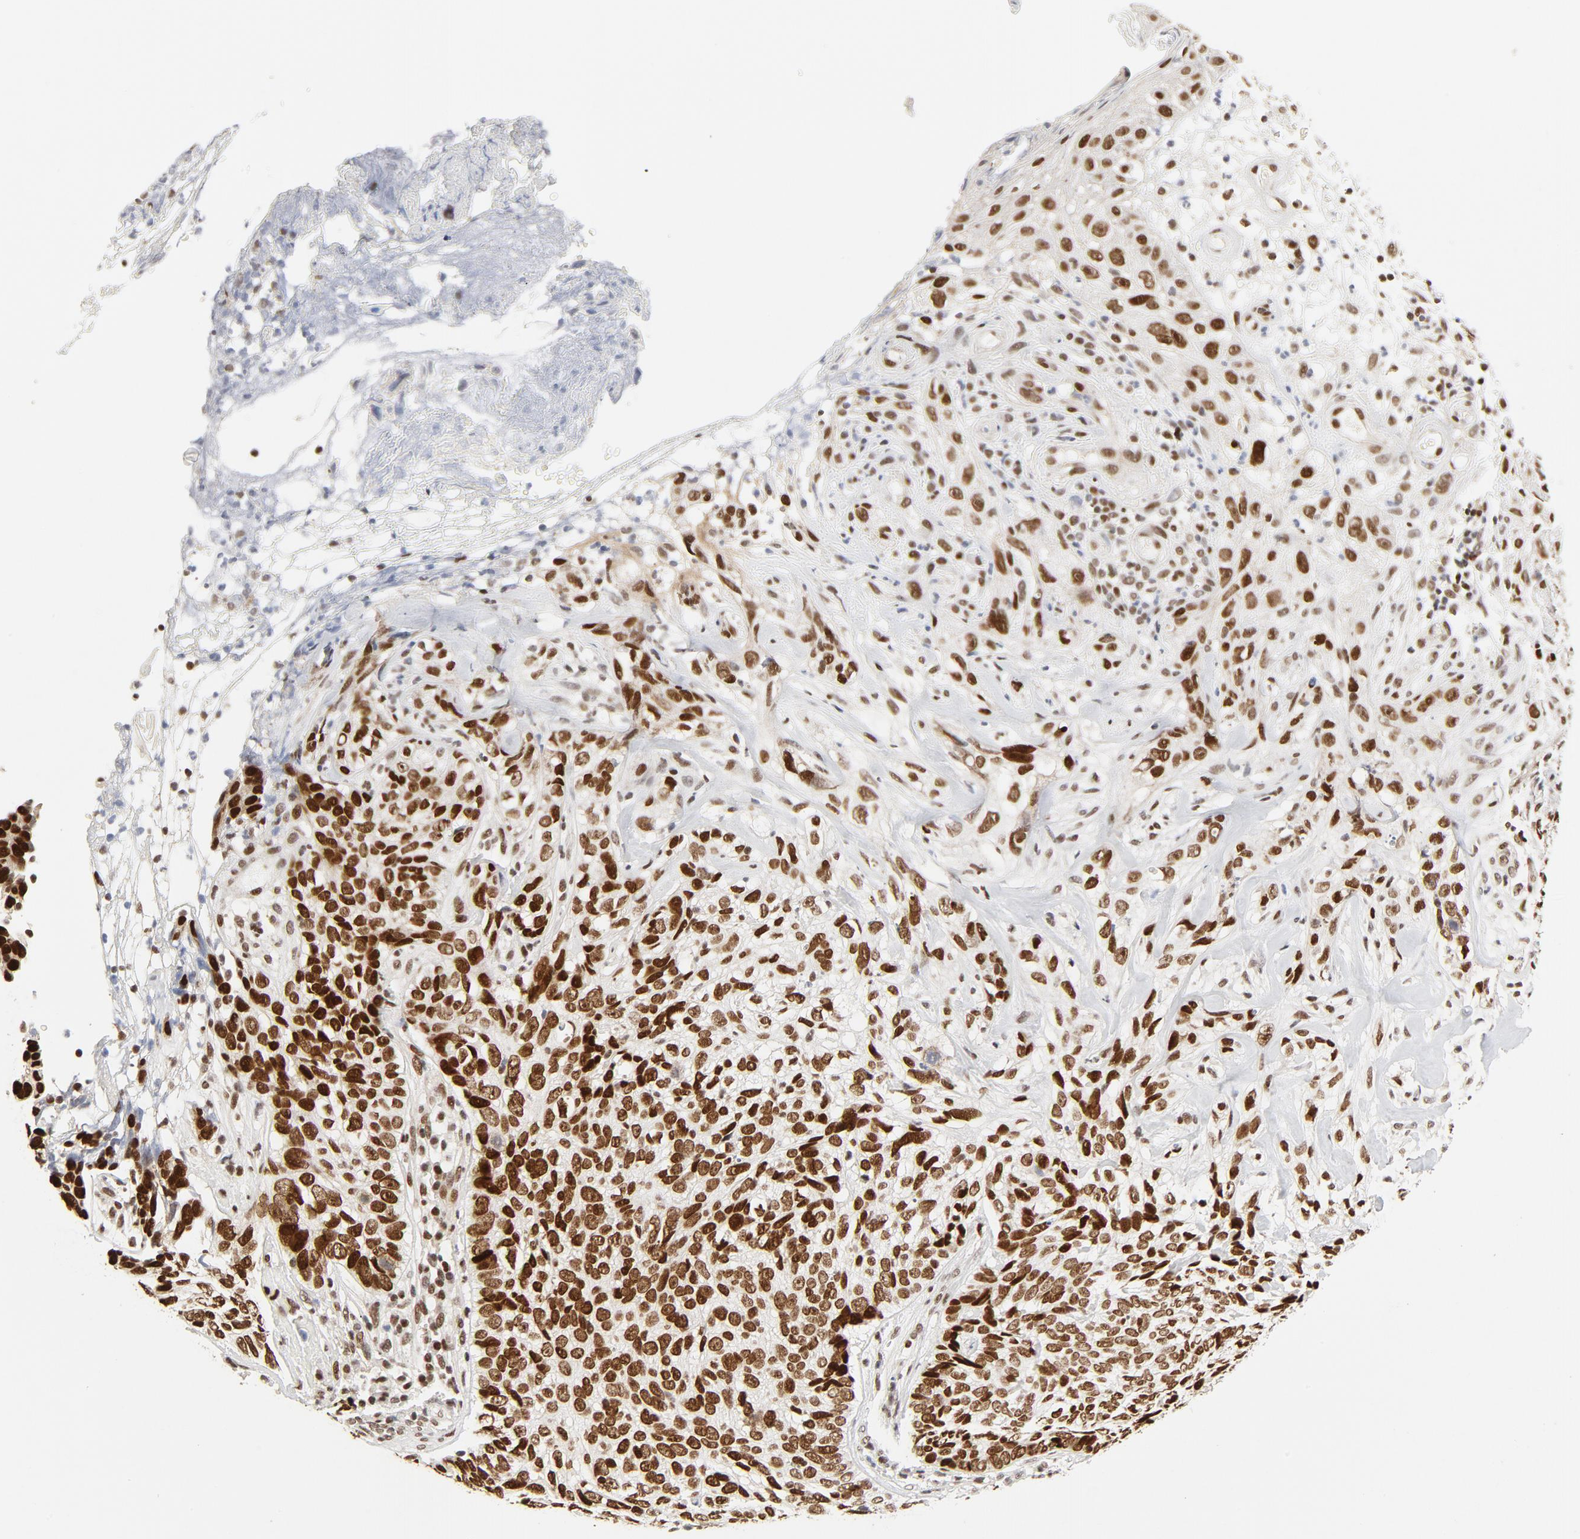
{"staining": {"intensity": "strong", "quantity": ">75%", "location": "nuclear"}, "tissue": "skin cancer", "cell_type": "Tumor cells", "image_type": "cancer", "snomed": [{"axis": "morphology", "description": "Normal tissue, NOS"}, {"axis": "morphology", "description": "Basal cell carcinoma"}, {"axis": "topography", "description": "Skin"}], "caption": "Immunohistochemistry (IHC) image of neoplastic tissue: skin basal cell carcinoma stained using immunohistochemistry reveals high levels of strong protein expression localized specifically in the nuclear of tumor cells, appearing as a nuclear brown color.", "gene": "GTF2I", "patient": {"sex": "male", "age": 87}}